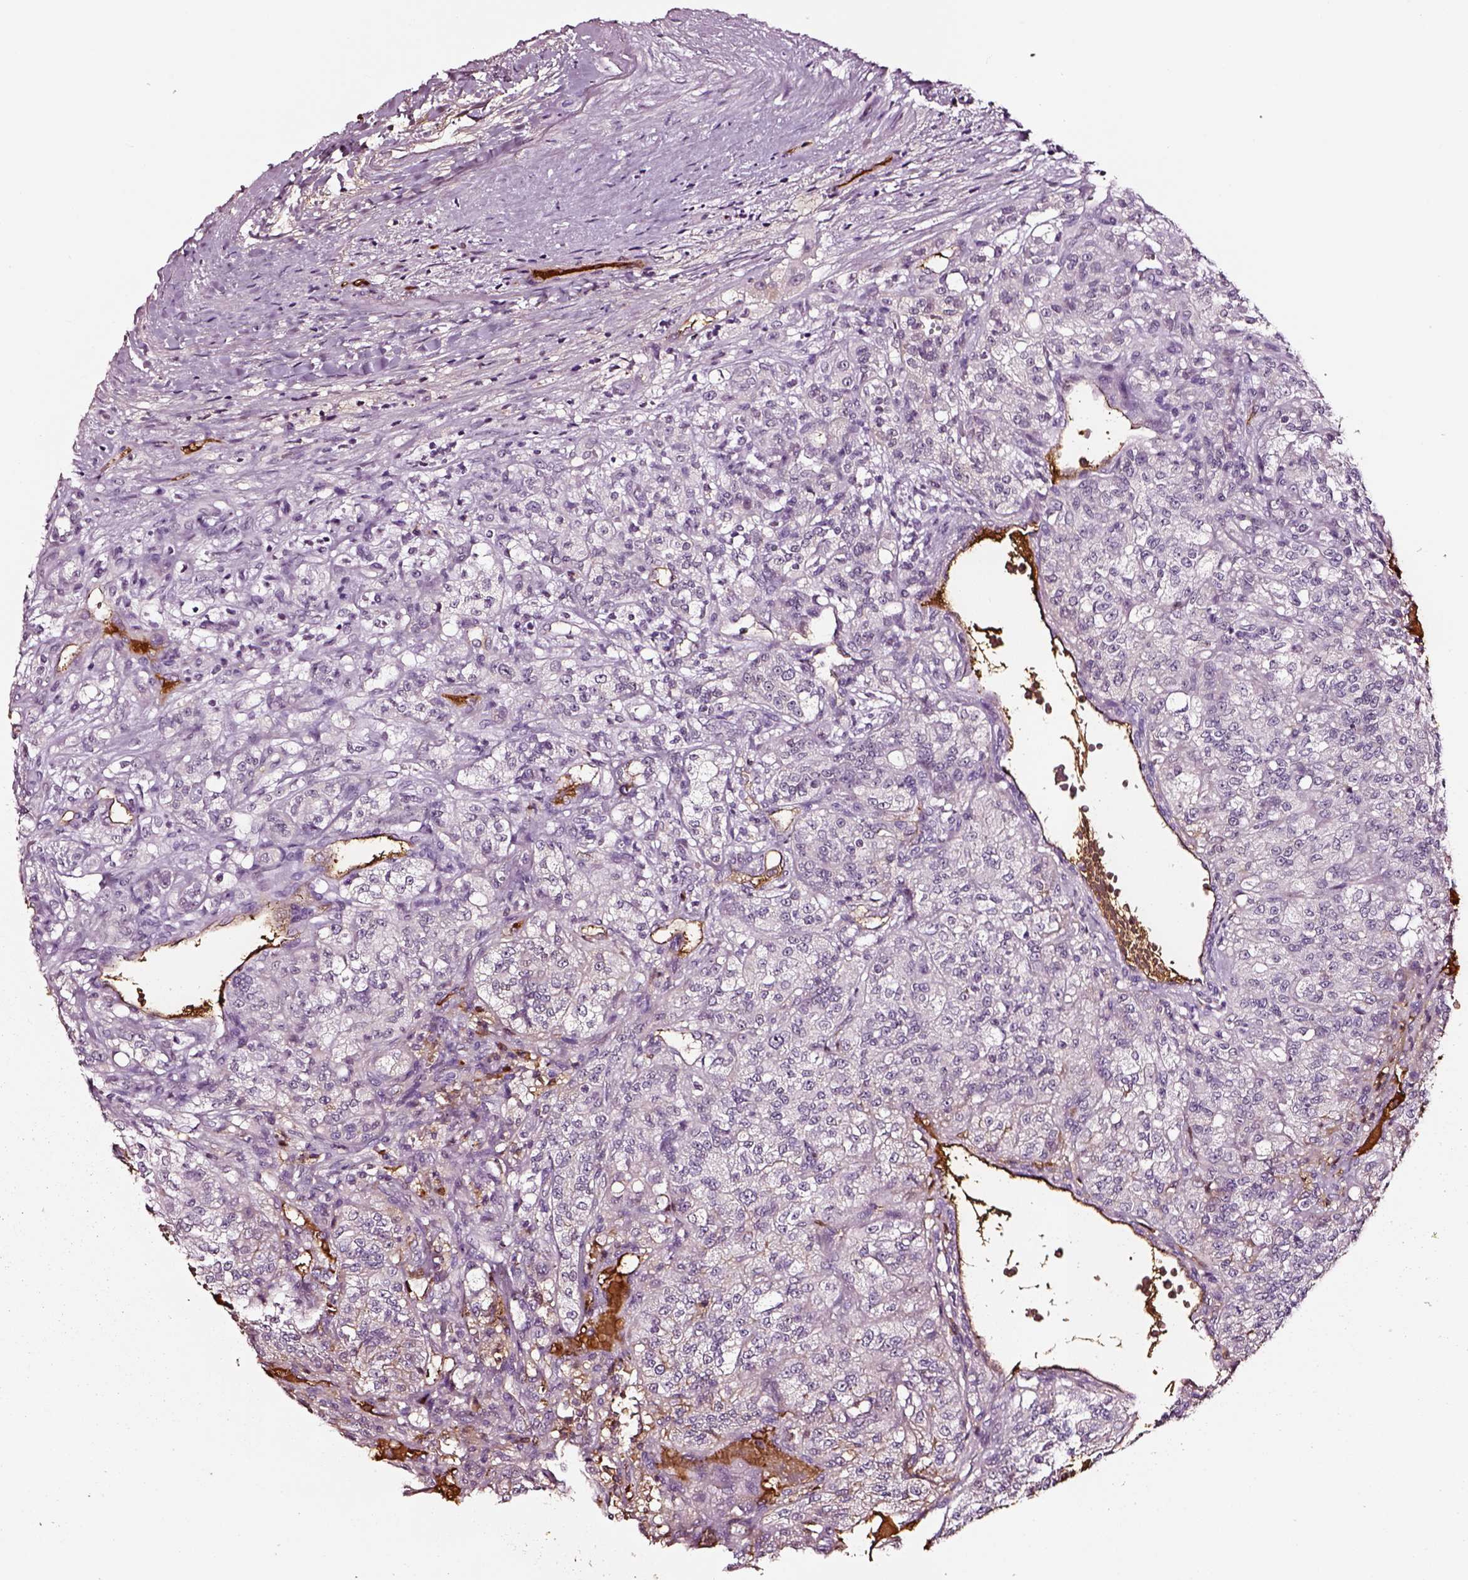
{"staining": {"intensity": "negative", "quantity": "none", "location": "none"}, "tissue": "renal cancer", "cell_type": "Tumor cells", "image_type": "cancer", "snomed": [{"axis": "morphology", "description": "Adenocarcinoma, NOS"}, {"axis": "topography", "description": "Kidney"}], "caption": "This is an immunohistochemistry (IHC) photomicrograph of renal cancer. There is no positivity in tumor cells.", "gene": "TF", "patient": {"sex": "female", "age": 63}}